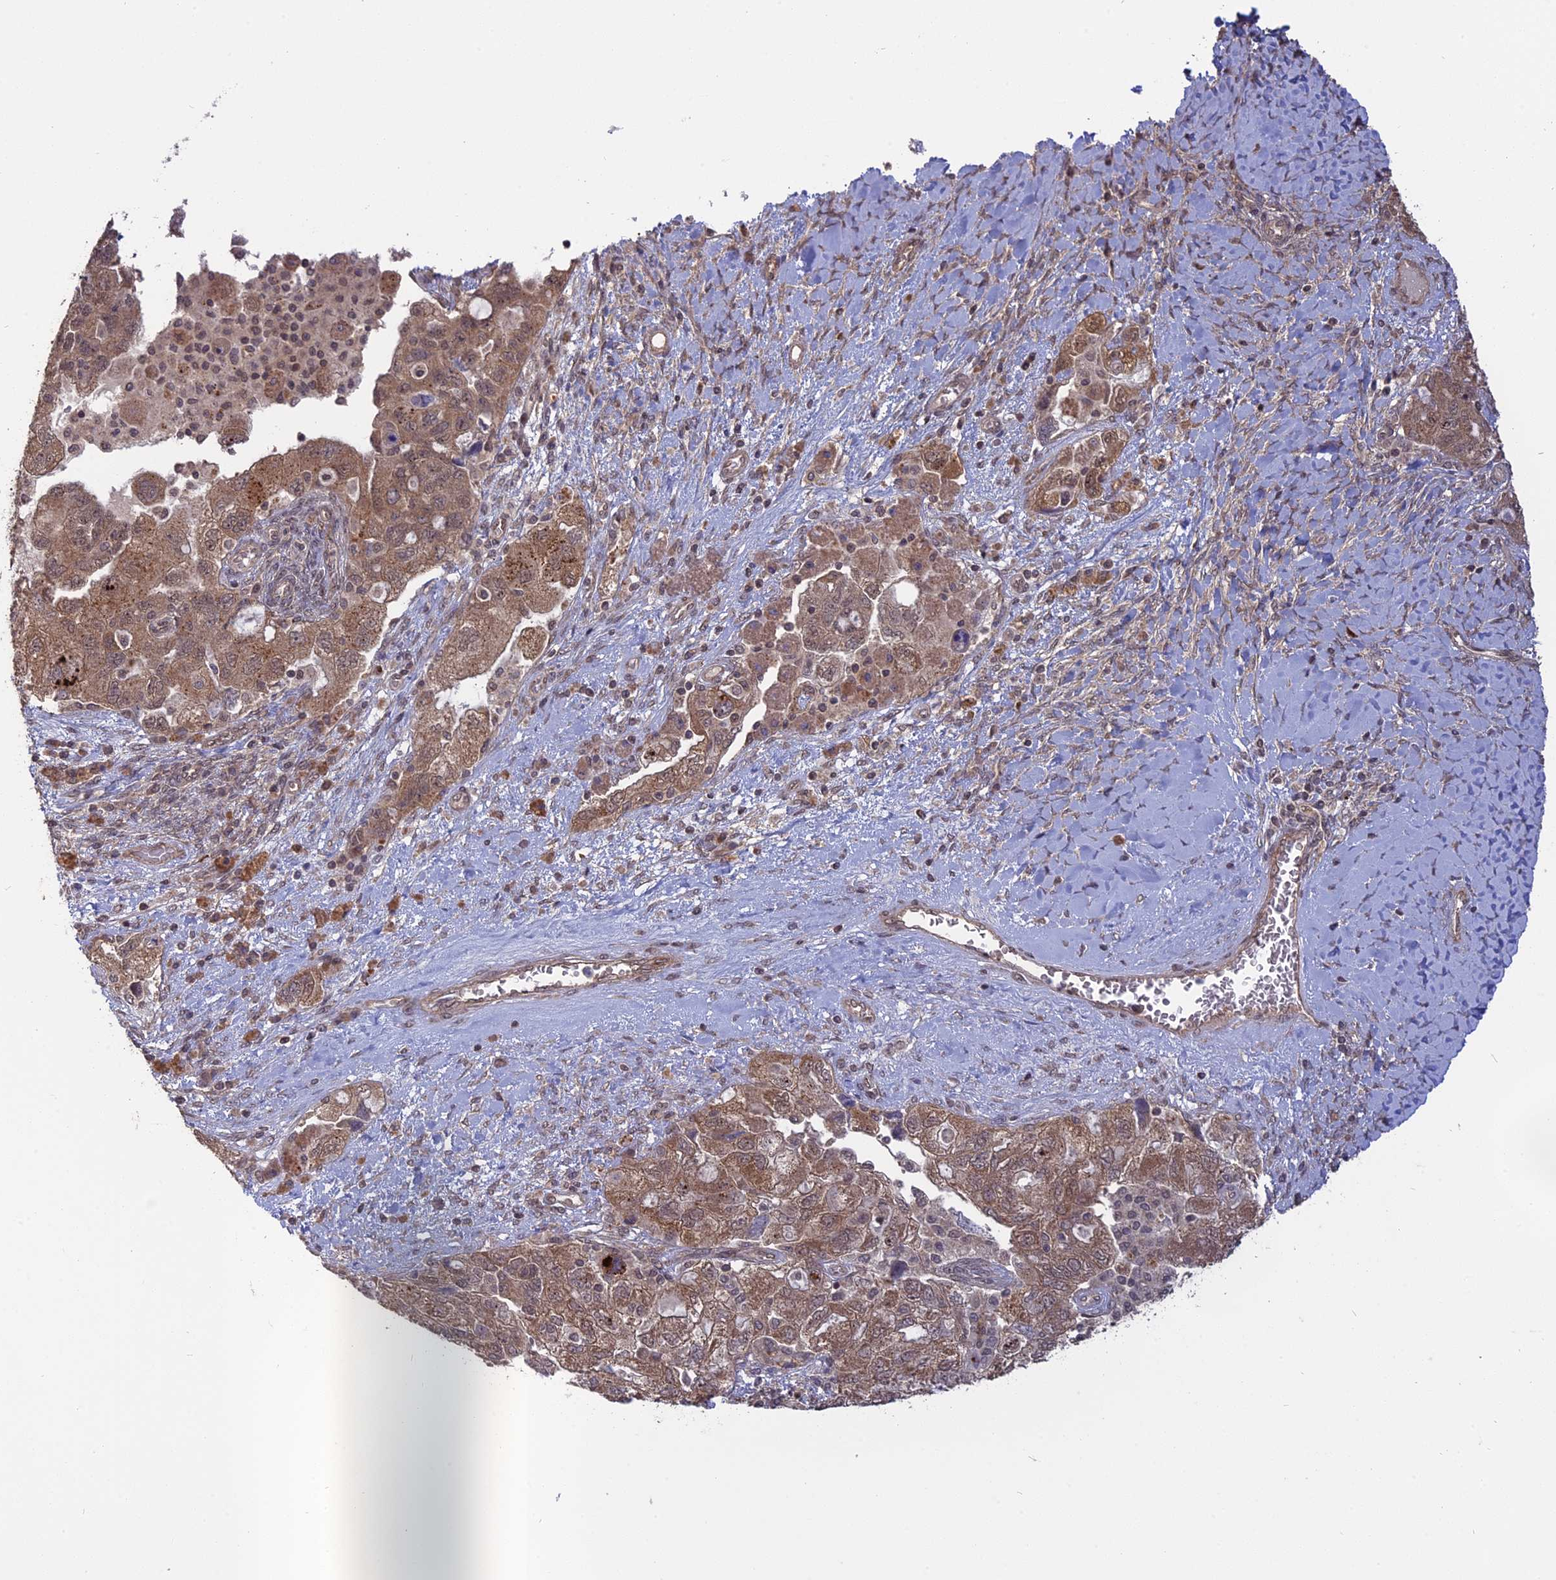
{"staining": {"intensity": "moderate", "quantity": "25%-75%", "location": "cytoplasmic/membranous,nuclear"}, "tissue": "ovarian cancer", "cell_type": "Tumor cells", "image_type": "cancer", "snomed": [{"axis": "morphology", "description": "Carcinoma, NOS"}, {"axis": "morphology", "description": "Cystadenocarcinoma, serous, NOS"}, {"axis": "topography", "description": "Ovary"}], "caption": "Protein expression analysis of human ovarian serous cystadenocarcinoma reveals moderate cytoplasmic/membranous and nuclear staining in approximately 25%-75% of tumor cells.", "gene": "PKIG", "patient": {"sex": "female", "age": 69}}